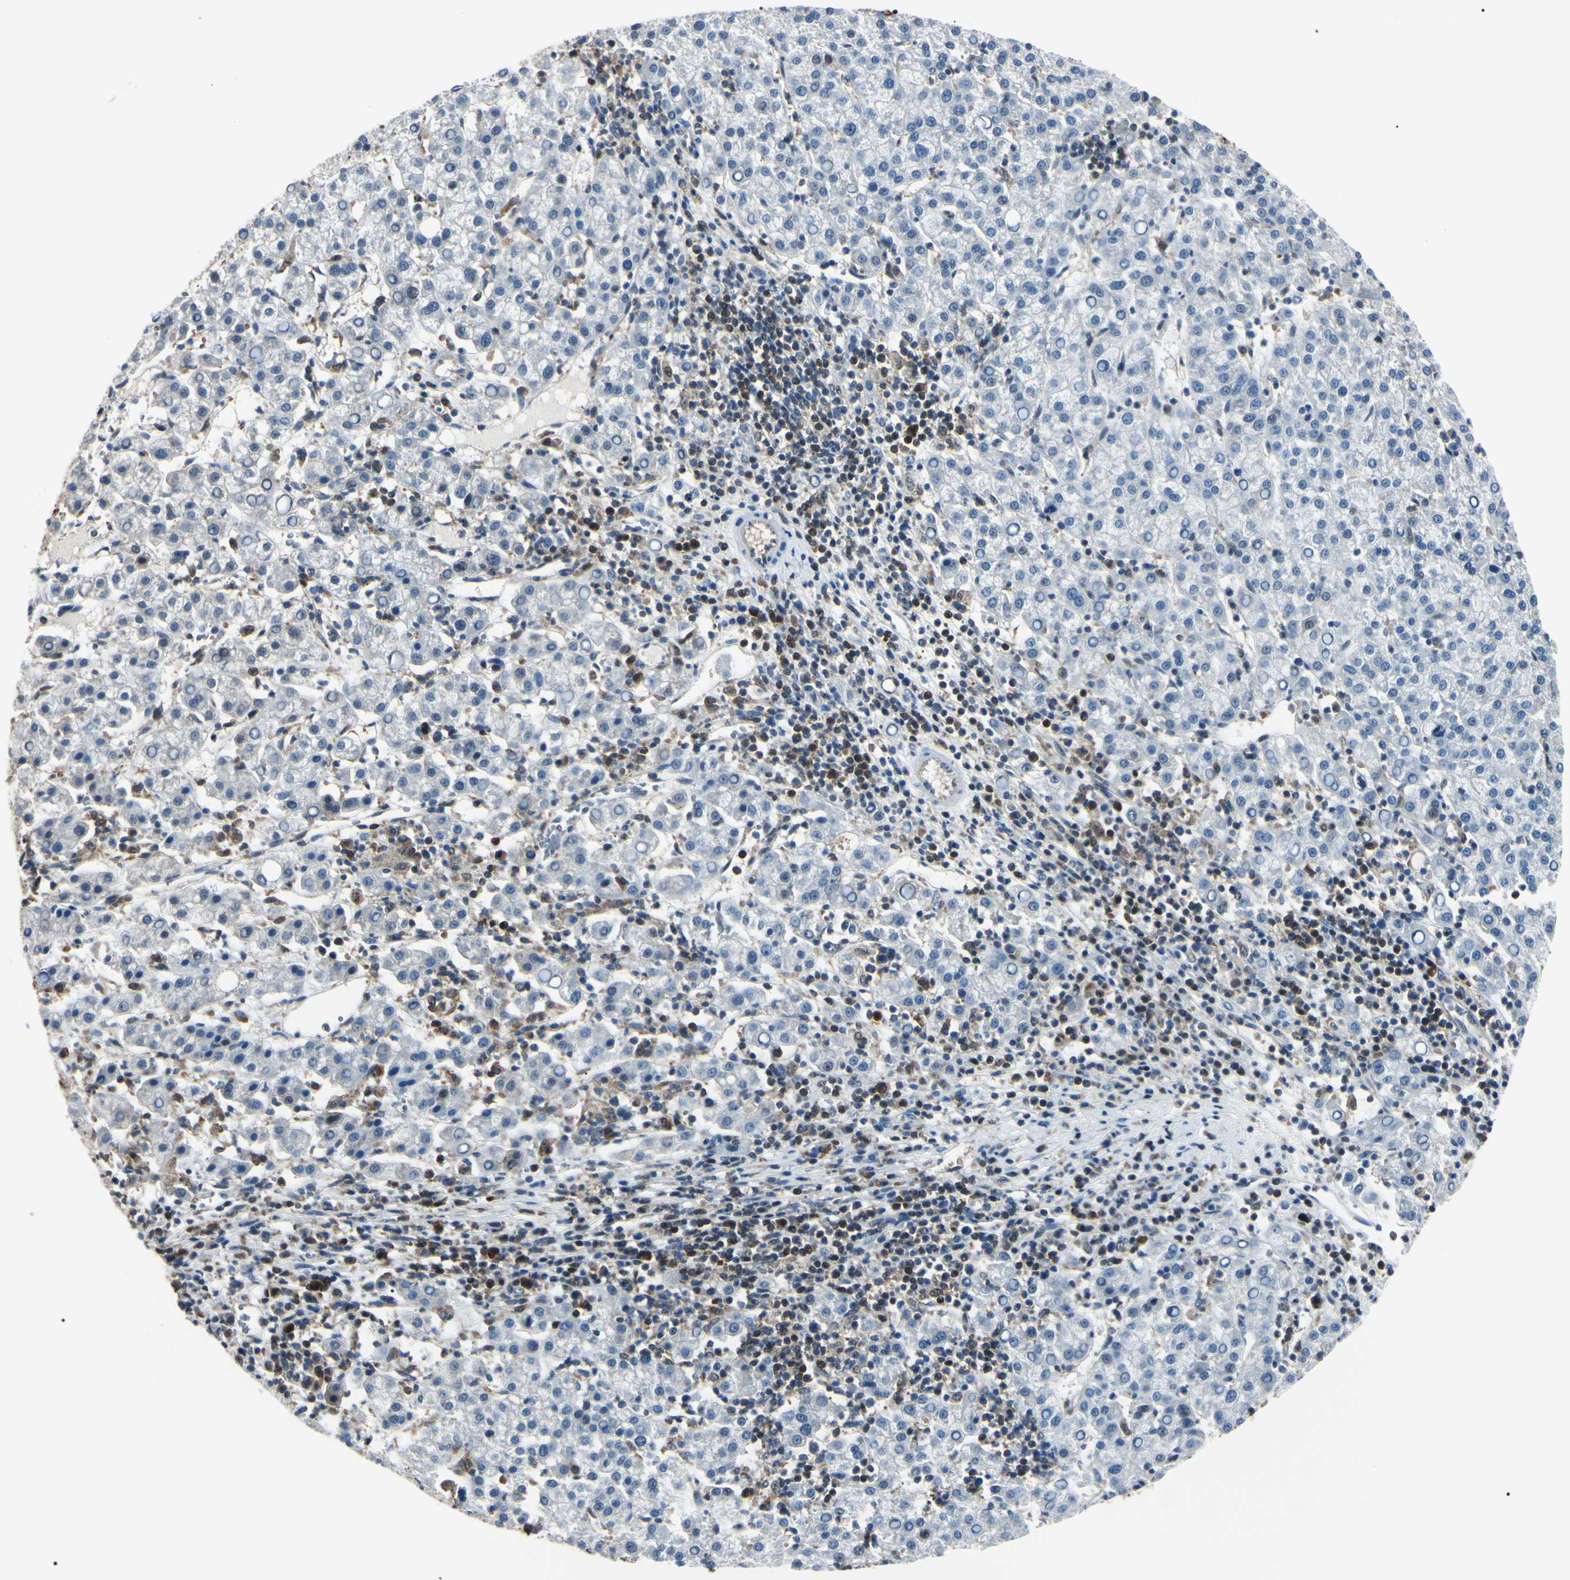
{"staining": {"intensity": "negative", "quantity": "none", "location": "none"}, "tissue": "liver cancer", "cell_type": "Tumor cells", "image_type": "cancer", "snomed": [{"axis": "morphology", "description": "Carcinoma, Hepatocellular, NOS"}, {"axis": "topography", "description": "Liver"}], "caption": "Immunohistochemistry image of liver cancer (hepatocellular carcinoma) stained for a protein (brown), which demonstrates no expression in tumor cells.", "gene": "PGK1", "patient": {"sex": "female", "age": 58}}